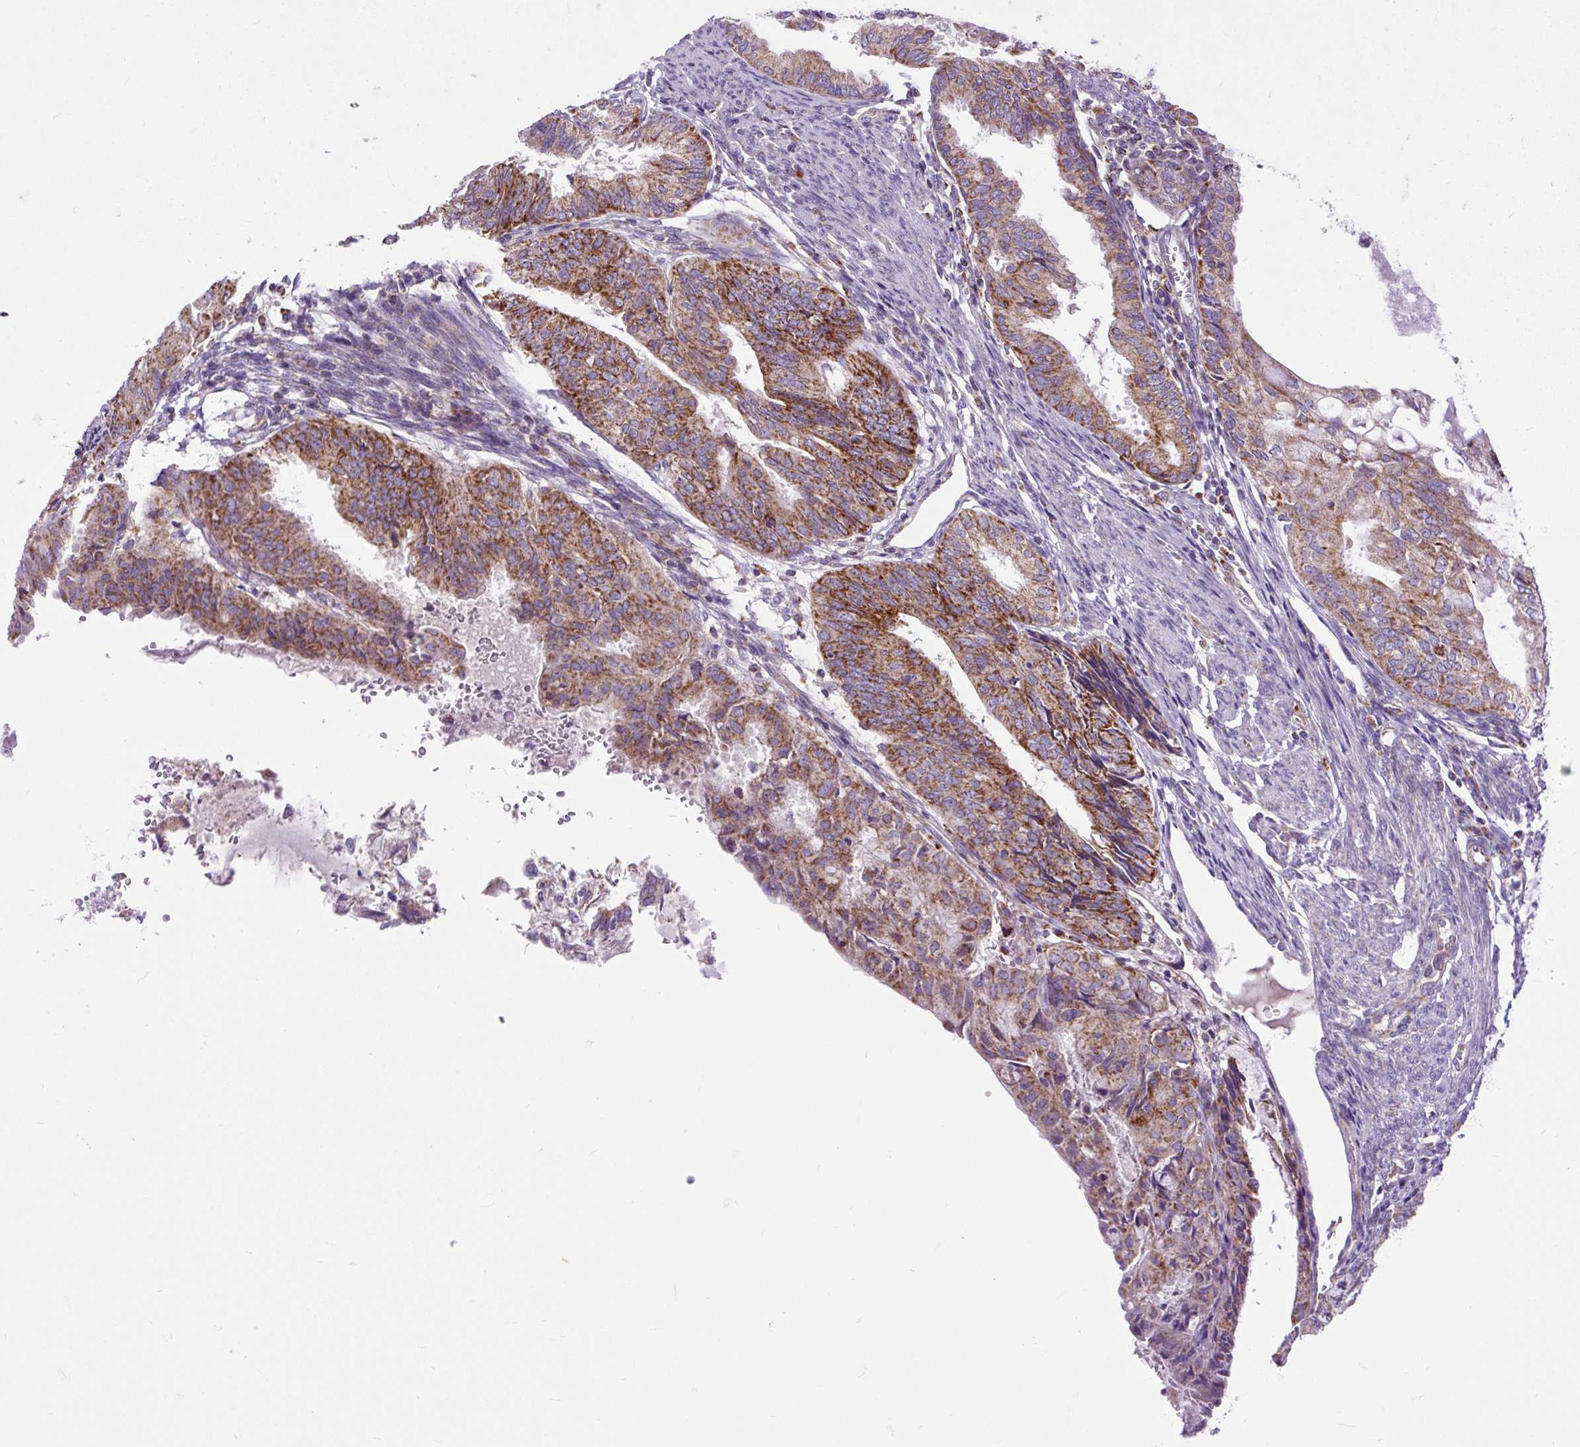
{"staining": {"intensity": "moderate", "quantity": ">75%", "location": "cytoplasmic/membranous"}, "tissue": "endometrial cancer", "cell_type": "Tumor cells", "image_type": "cancer", "snomed": [{"axis": "morphology", "description": "Adenocarcinoma, NOS"}, {"axis": "topography", "description": "Endometrium"}], "caption": "A medium amount of moderate cytoplasmic/membranous positivity is identified in about >75% of tumor cells in endometrial cancer (adenocarcinoma) tissue.", "gene": "TOMM40", "patient": {"sex": "female", "age": 86}}